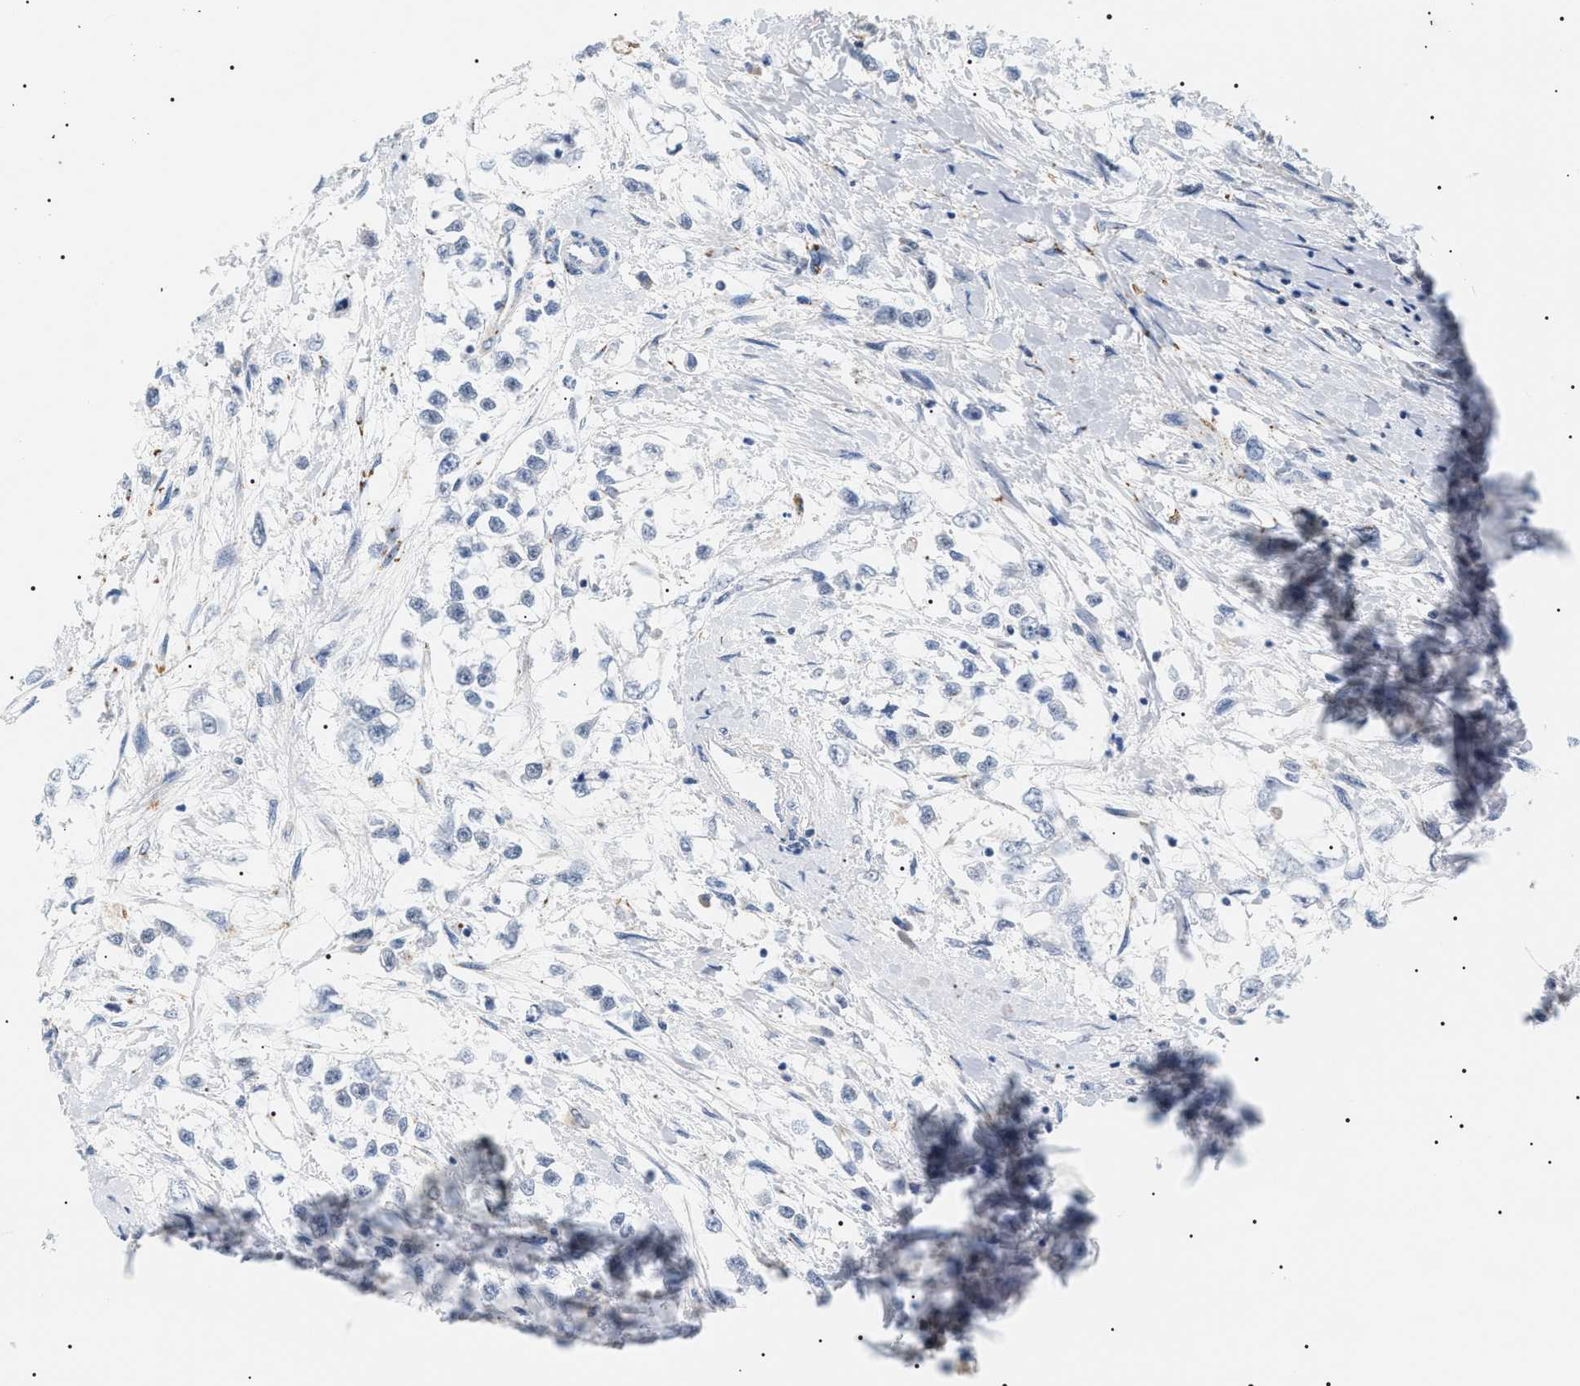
{"staining": {"intensity": "negative", "quantity": "none", "location": "none"}, "tissue": "testis cancer", "cell_type": "Tumor cells", "image_type": "cancer", "snomed": [{"axis": "morphology", "description": "Seminoma, NOS"}, {"axis": "morphology", "description": "Carcinoma, Embryonal, NOS"}, {"axis": "topography", "description": "Testis"}], "caption": "There is no significant positivity in tumor cells of testis cancer (seminoma).", "gene": "HSD17B11", "patient": {"sex": "male", "age": 51}}